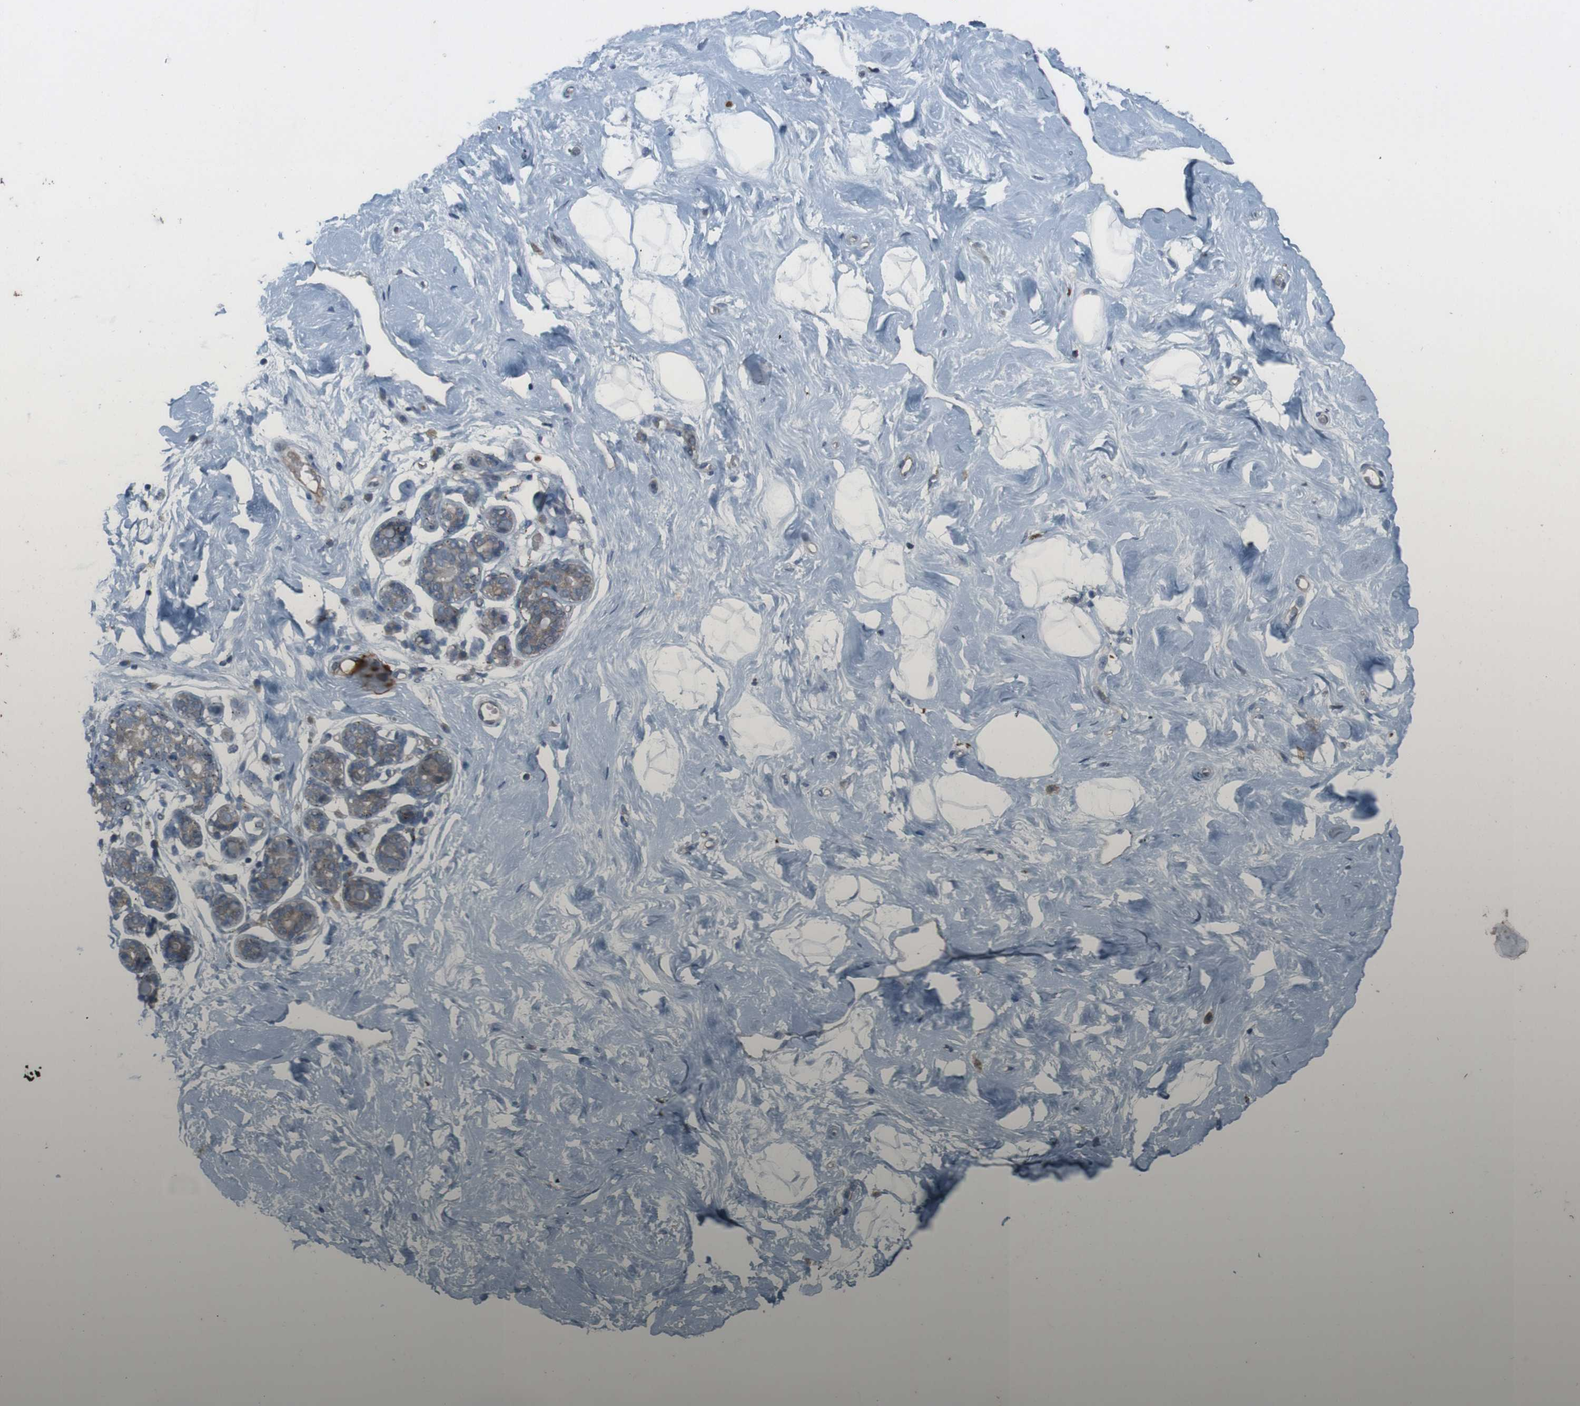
{"staining": {"intensity": "negative", "quantity": "none", "location": "none"}, "tissue": "breast", "cell_type": "Adipocytes", "image_type": "normal", "snomed": [{"axis": "morphology", "description": "Normal tissue, NOS"}, {"axis": "topography", "description": "Breast"}], "caption": "Human breast stained for a protein using IHC reveals no staining in adipocytes.", "gene": "EFNA5", "patient": {"sex": "female", "age": 23}}